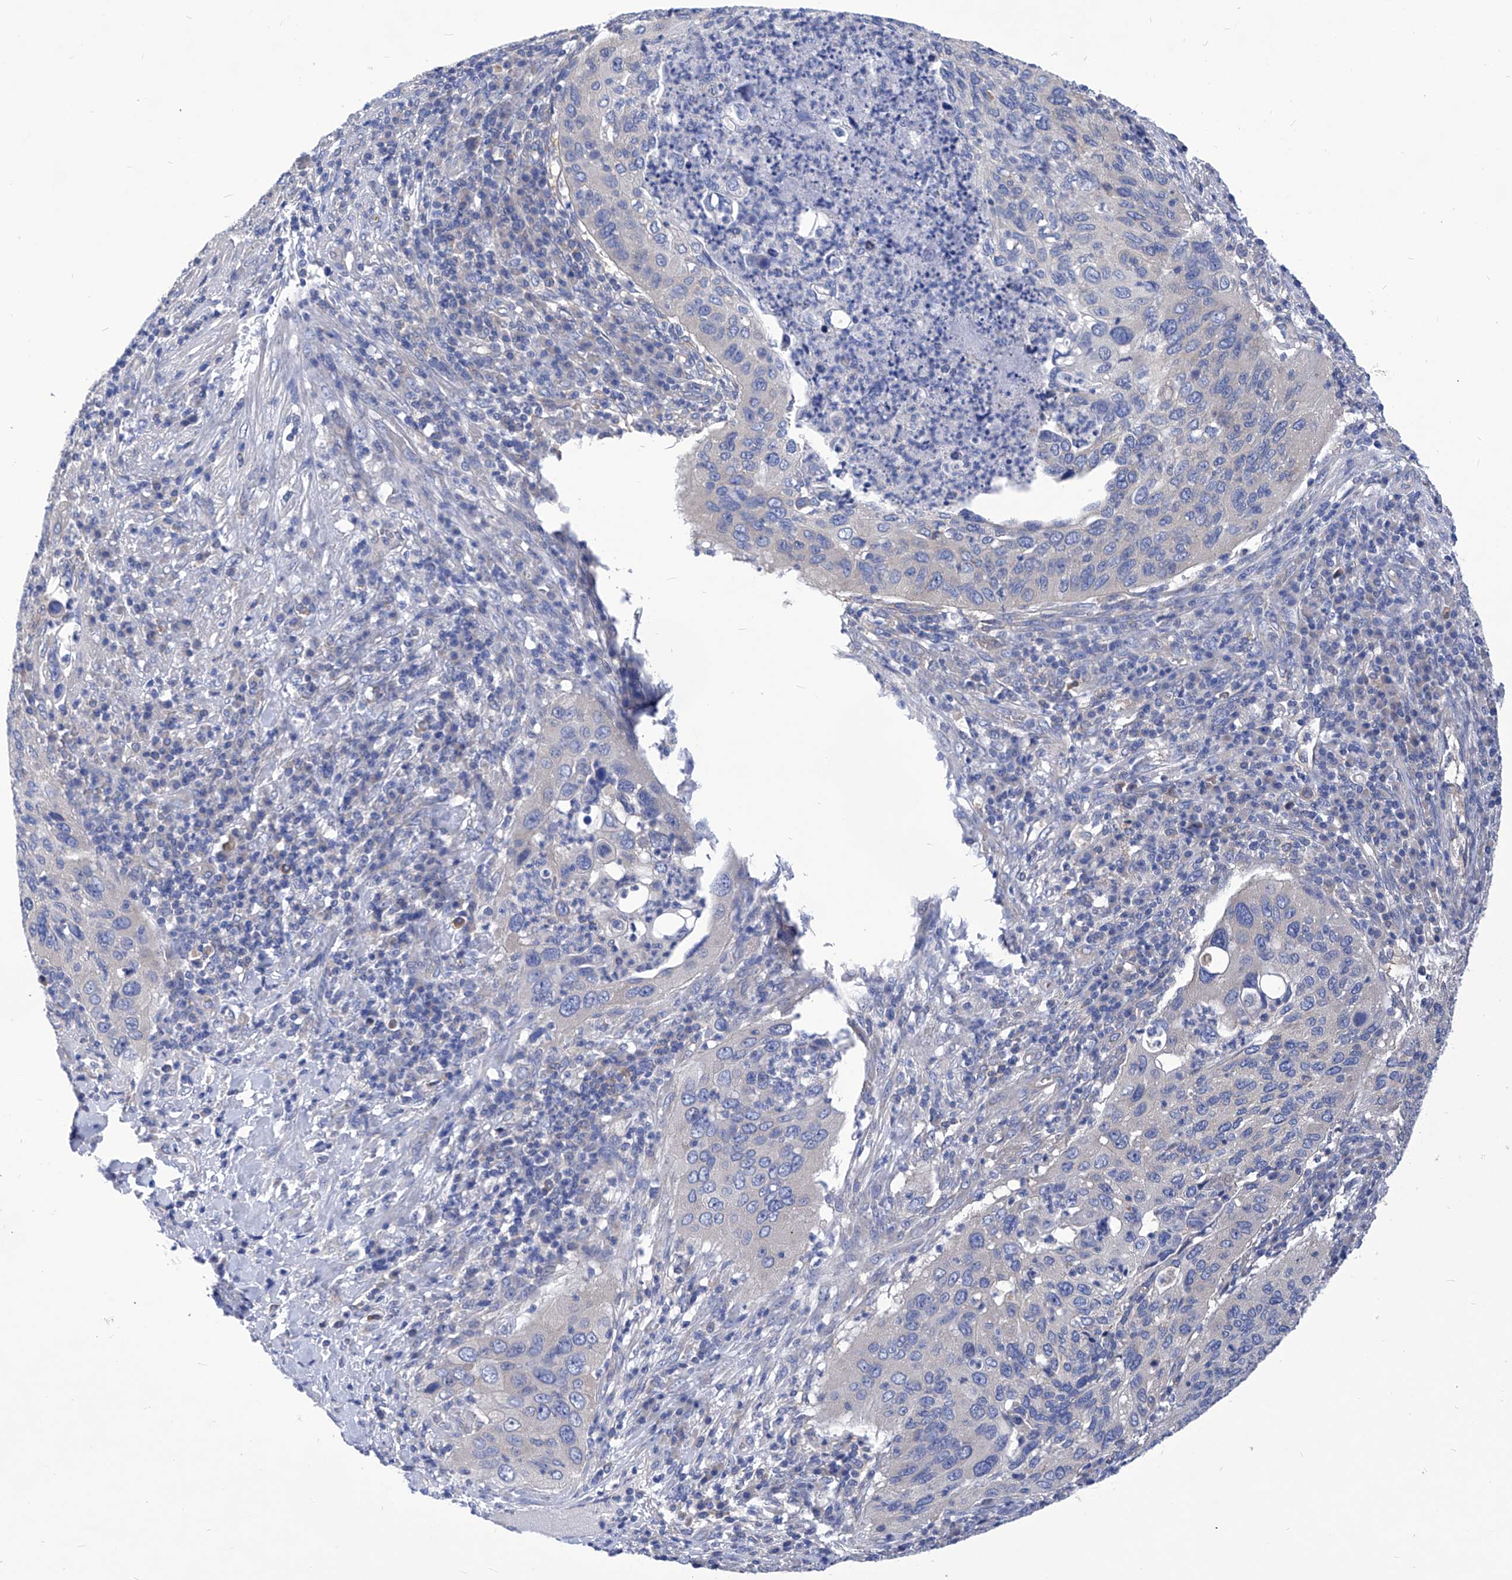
{"staining": {"intensity": "negative", "quantity": "none", "location": "none"}, "tissue": "cervical cancer", "cell_type": "Tumor cells", "image_type": "cancer", "snomed": [{"axis": "morphology", "description": "Squamous cell carcinoma, NOS"}, {"axis": "topography", "description": "Cervix"}], "caption": "DAB immunohistochemical staining of human cervical squamous cell carcinoma shows no significant positivity in tumor cells.", "gene": "XPNPEP1", "patient": {"sex": "female", "age": 38}}